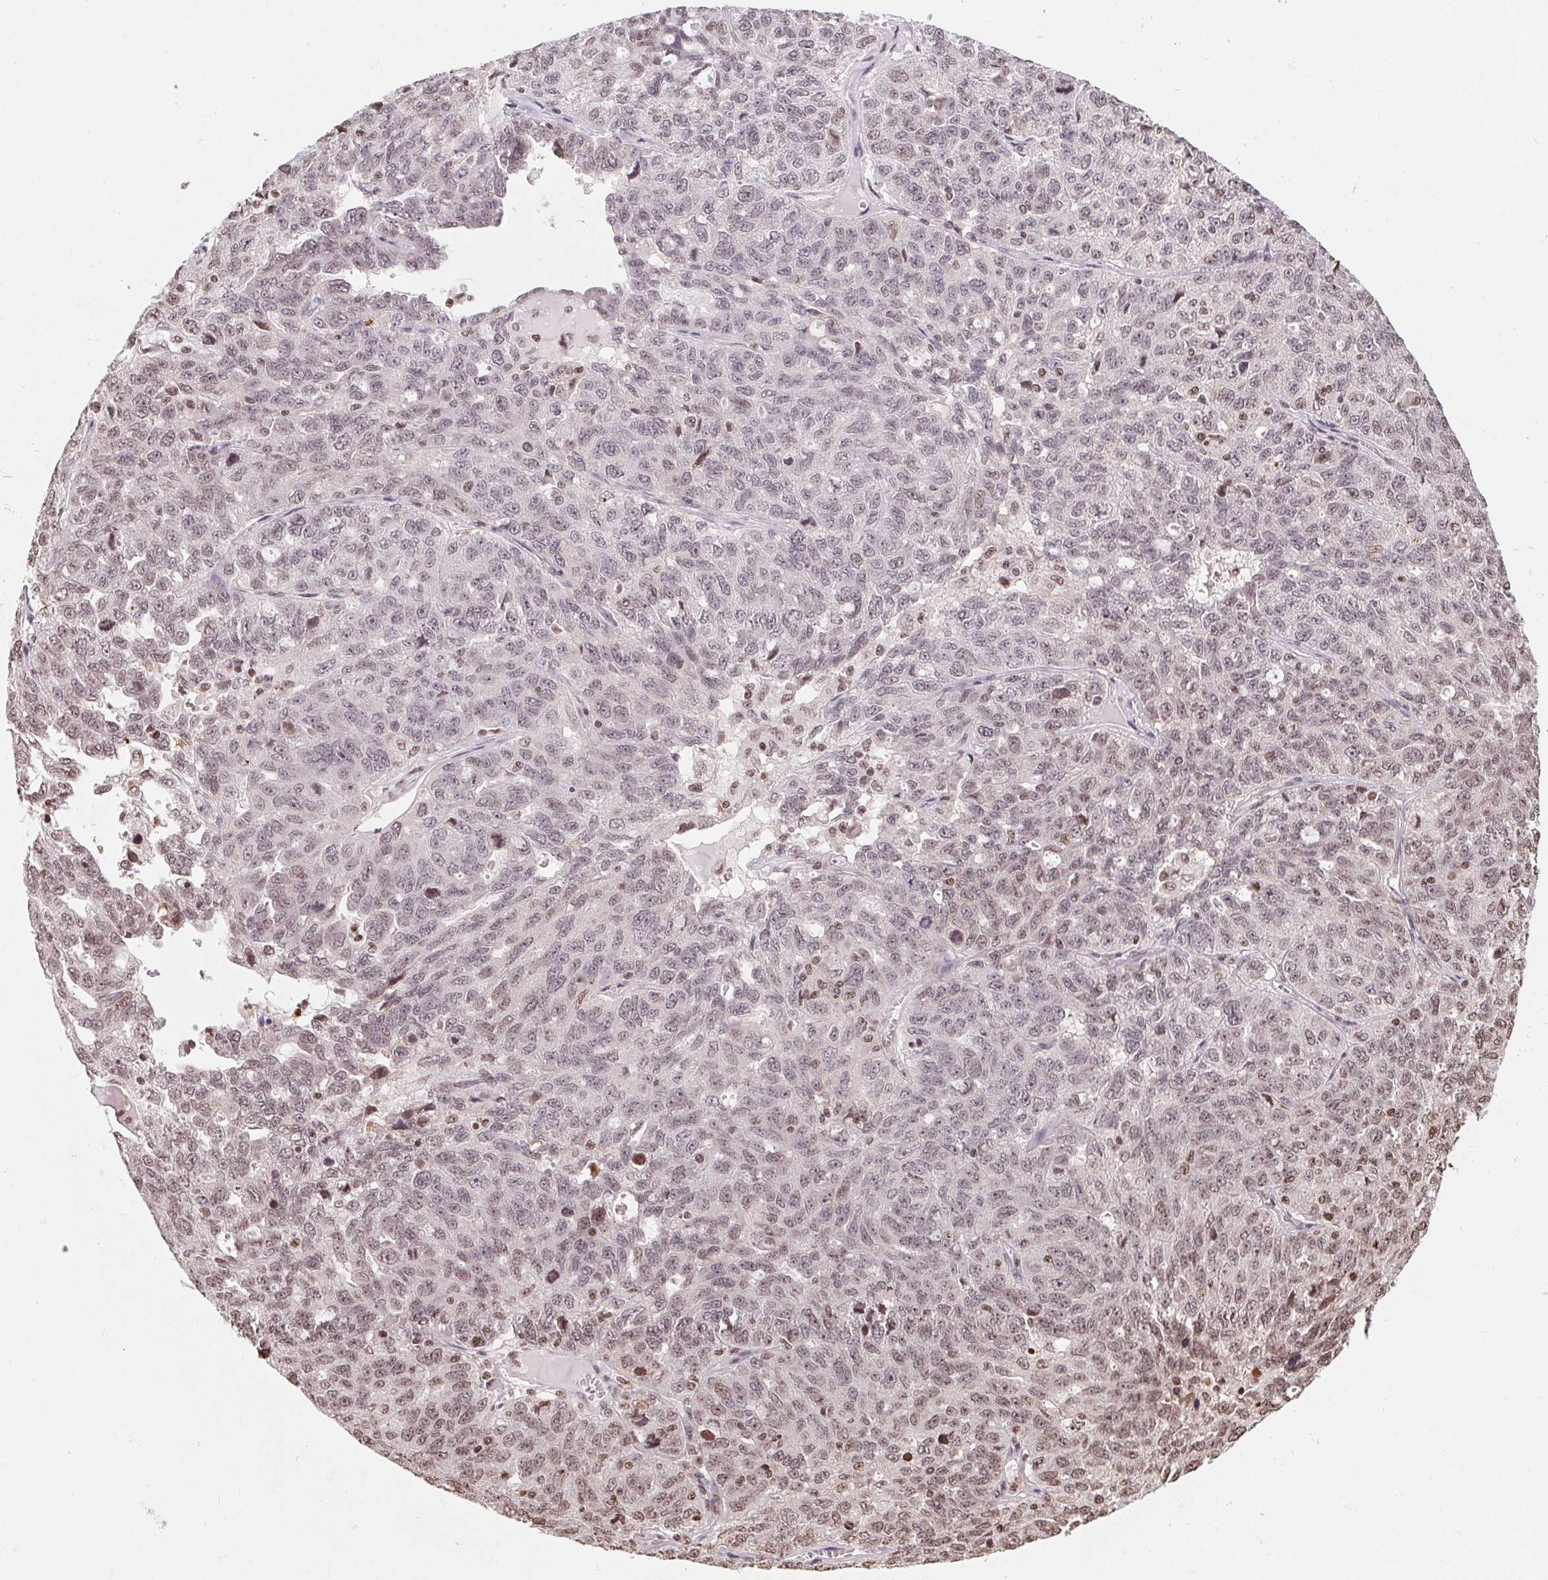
{"staining": {"intensity": "weak", "quantity": "<25%", "location": "nuclear"}, "tissue": "ovarian cancer", "cell_type": "Tumor cells", "image_type": "cancer", "snomed": [{"axis": "morphology", "description": "Cystadenocarcinoma, serous, NOS"}, {"axis": "topography", "description": "Ovary"}], "caption": "Immunohistochemical staining of ovarian serous cystadenocarcinoma shows no significant staining in tumor cells.", "gene": "RNF181", "patient": {"sex": "female", "age": 71}}